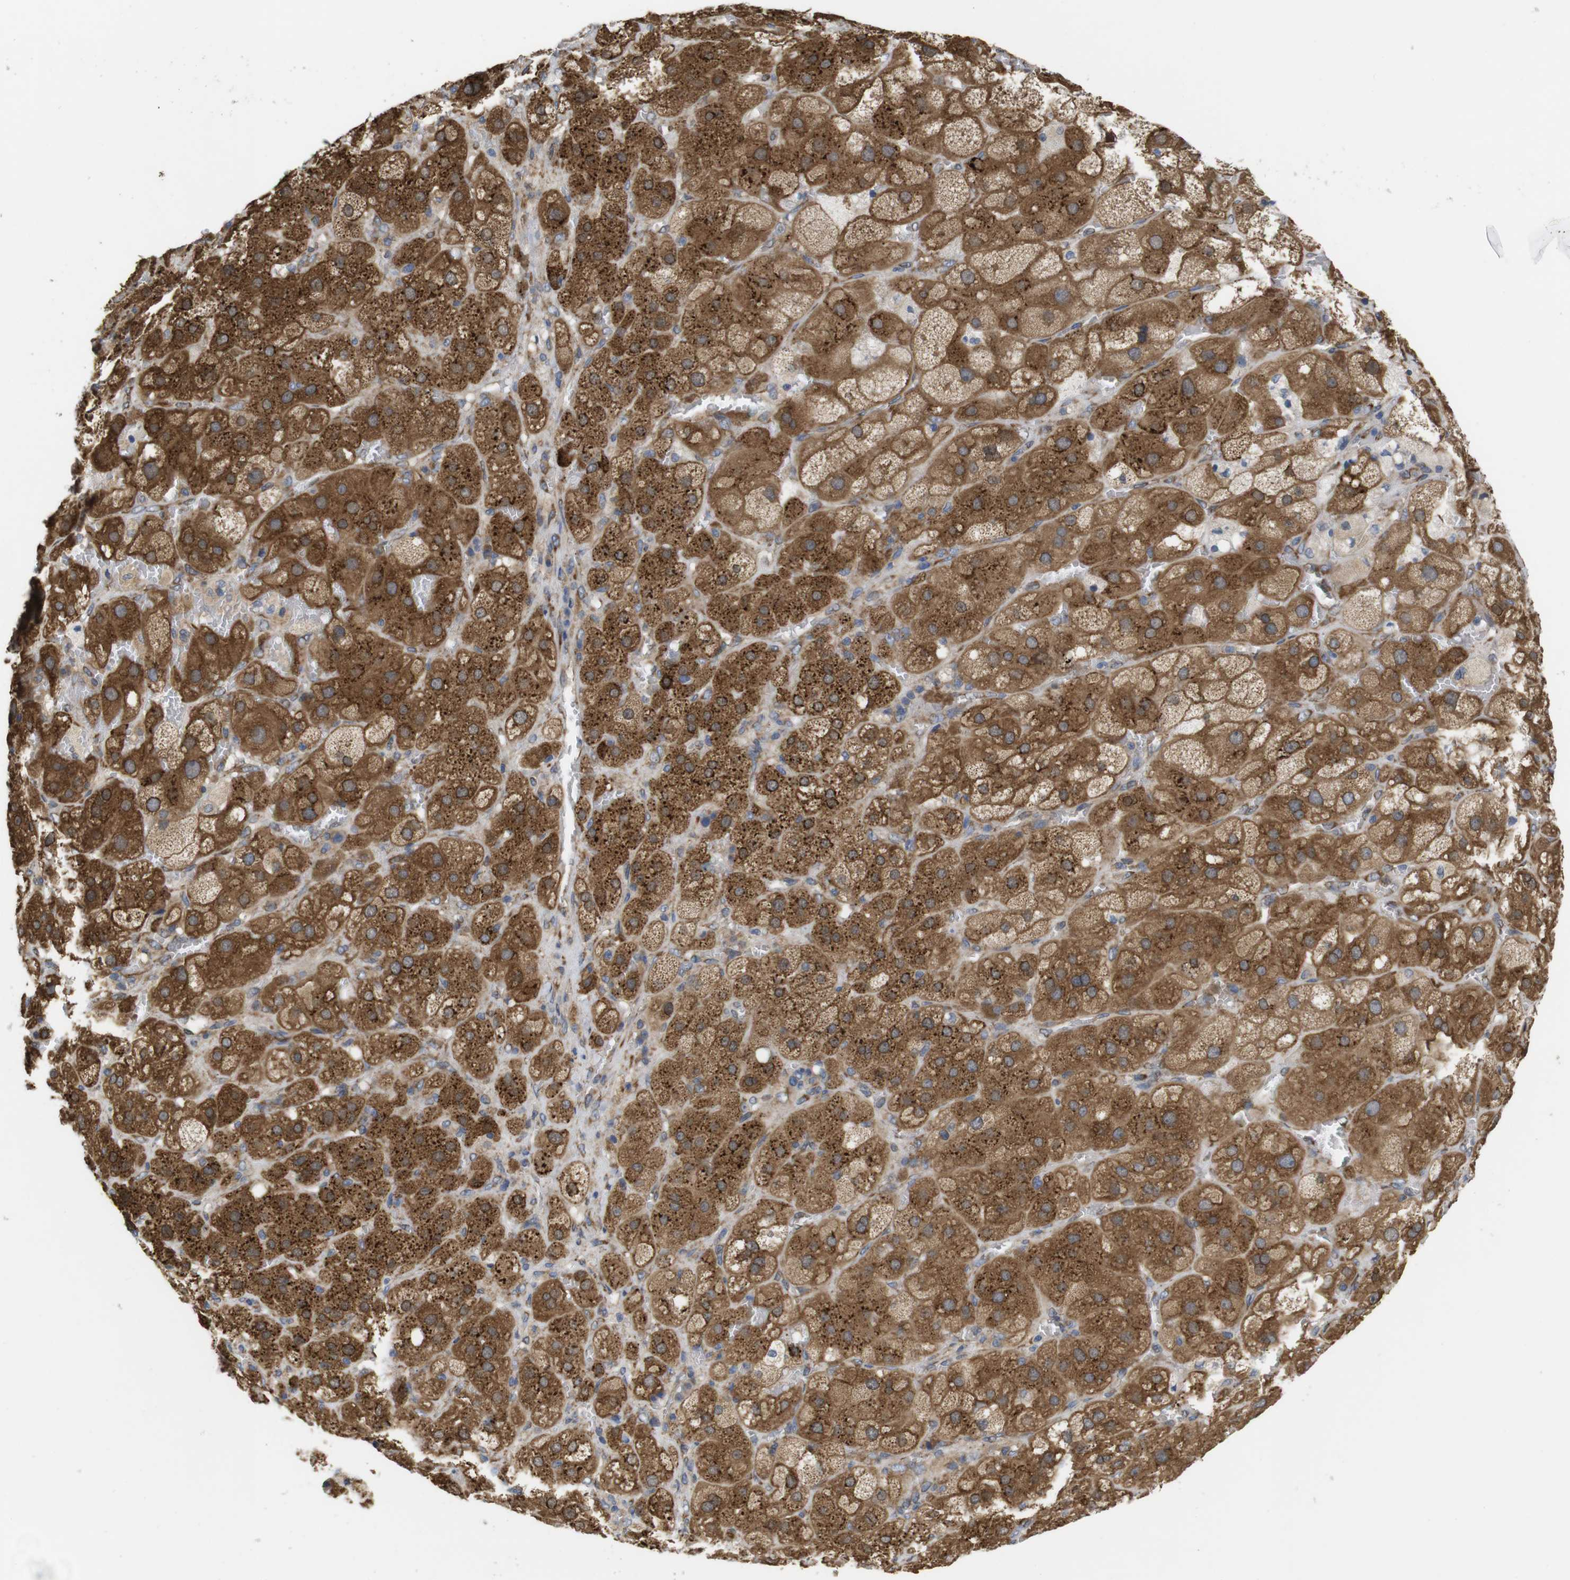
{"staining": {"intensity": "moderate", "quantity": ">75%", "location": "cytoplasmic/membranous"}, "tissue": "adrenal gland", "cell_type": "Glandular cells", "image_type": "normal", "snomed": [{"axis": "morphology", "description": "Normal tissue, NOS"}, {"axis": "topography", "description": "Adrenal gland"}], "caption": "This micrograph displays immunohistochemistry (IHC) staining of benign human adrenal gland, with medium moderate cytoplasmic/membranous expression in approximately >75% of glandular cells.", "gene": "PCNX2", "patient": {"sex": "female", "age": 47}}